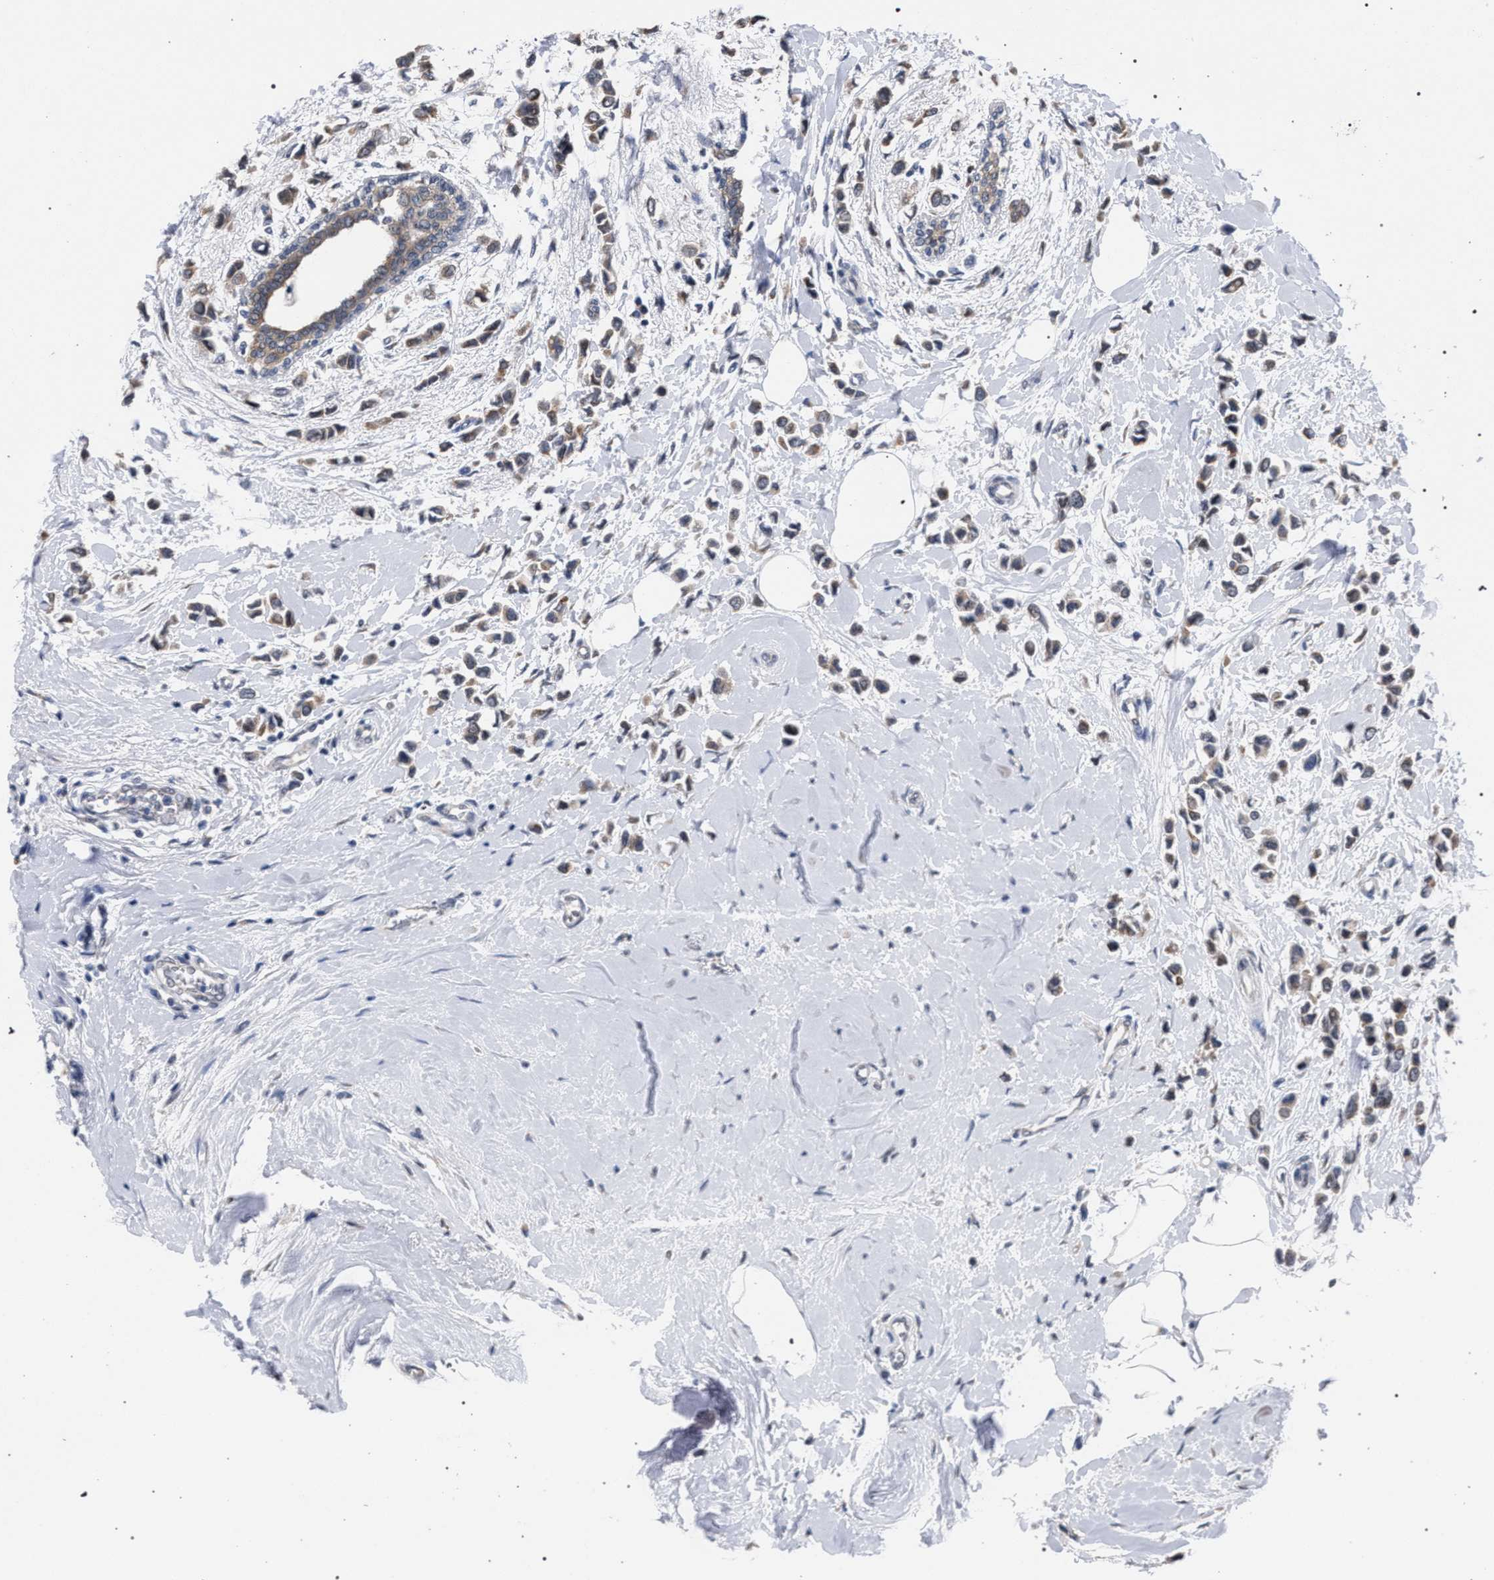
{"staining": {"intensity": "weak", "quantity": ">75%", "location": "cytoplasmic/membranous"}, "tissue": "breast cancer", "cell_type": "Tumor cells", "image_type": "cancer", "snomed": [{"axis": "morphology", "description": "Lobular carcinoma"}, {"axis": "topography", "description": "Breast"}], "caption": "The photomicrograph shows immunohistochemical staining of breast cancer (lobular carcinoma). There is weak cytoplasmic/membranous positivity is seen in approximately >75% of tumor cells. (Stains: DAB (3,3'-diaminobenzidine) in brown, nuclei in blue, Microscopy: brightfield microscopy at high magnification).", "gene": "GOLGA2", "patient": {"sex": "female", "age": 51}}